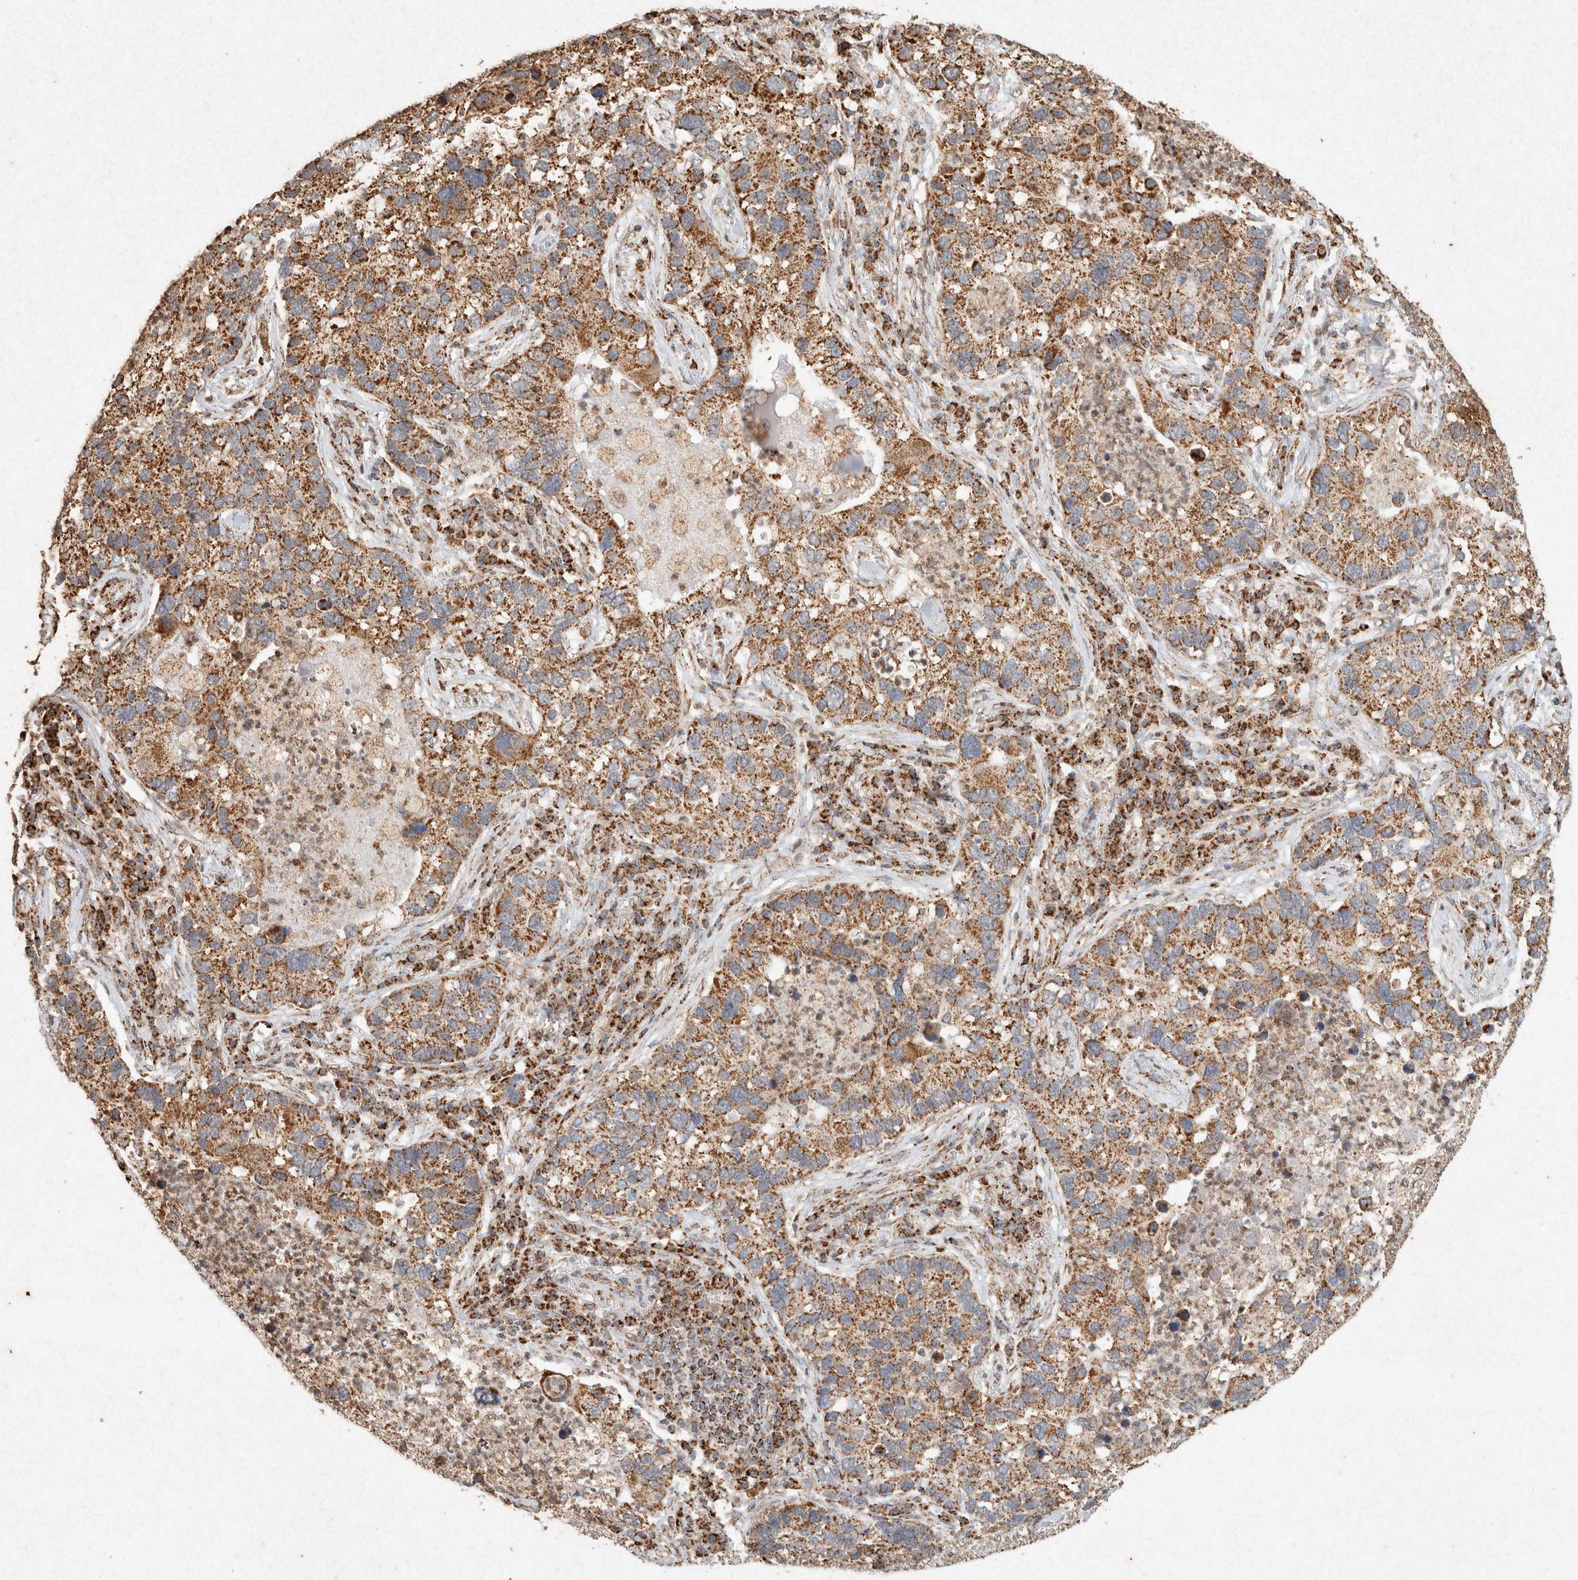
{"staining": {"intensity": "moderate", "quantity": ">75%", "location": "cytoplasmic/membranous"}, "tissue": "lung cancer", "cell_type": "Tumor cells", "image_type": "cancer", "snomed": [{"axis": "morphology", "description": "Normal tissue, NOS"}, {"axis": "morphology", "description": "Adenocarcinoma, NOS"}, {"axis": "topography", "description": "Bronchus"}, {"axis": "topography", "description": "Lung"}], "caption": "About >75% of tumor cells in human lung adenocarcinoma exhibit moderate cytoplasmic/membranous protein expression as visualized by brown immunohistochemical staining.", "gene": "SDC2", "patient": {"sex": "male", "age": 54}}